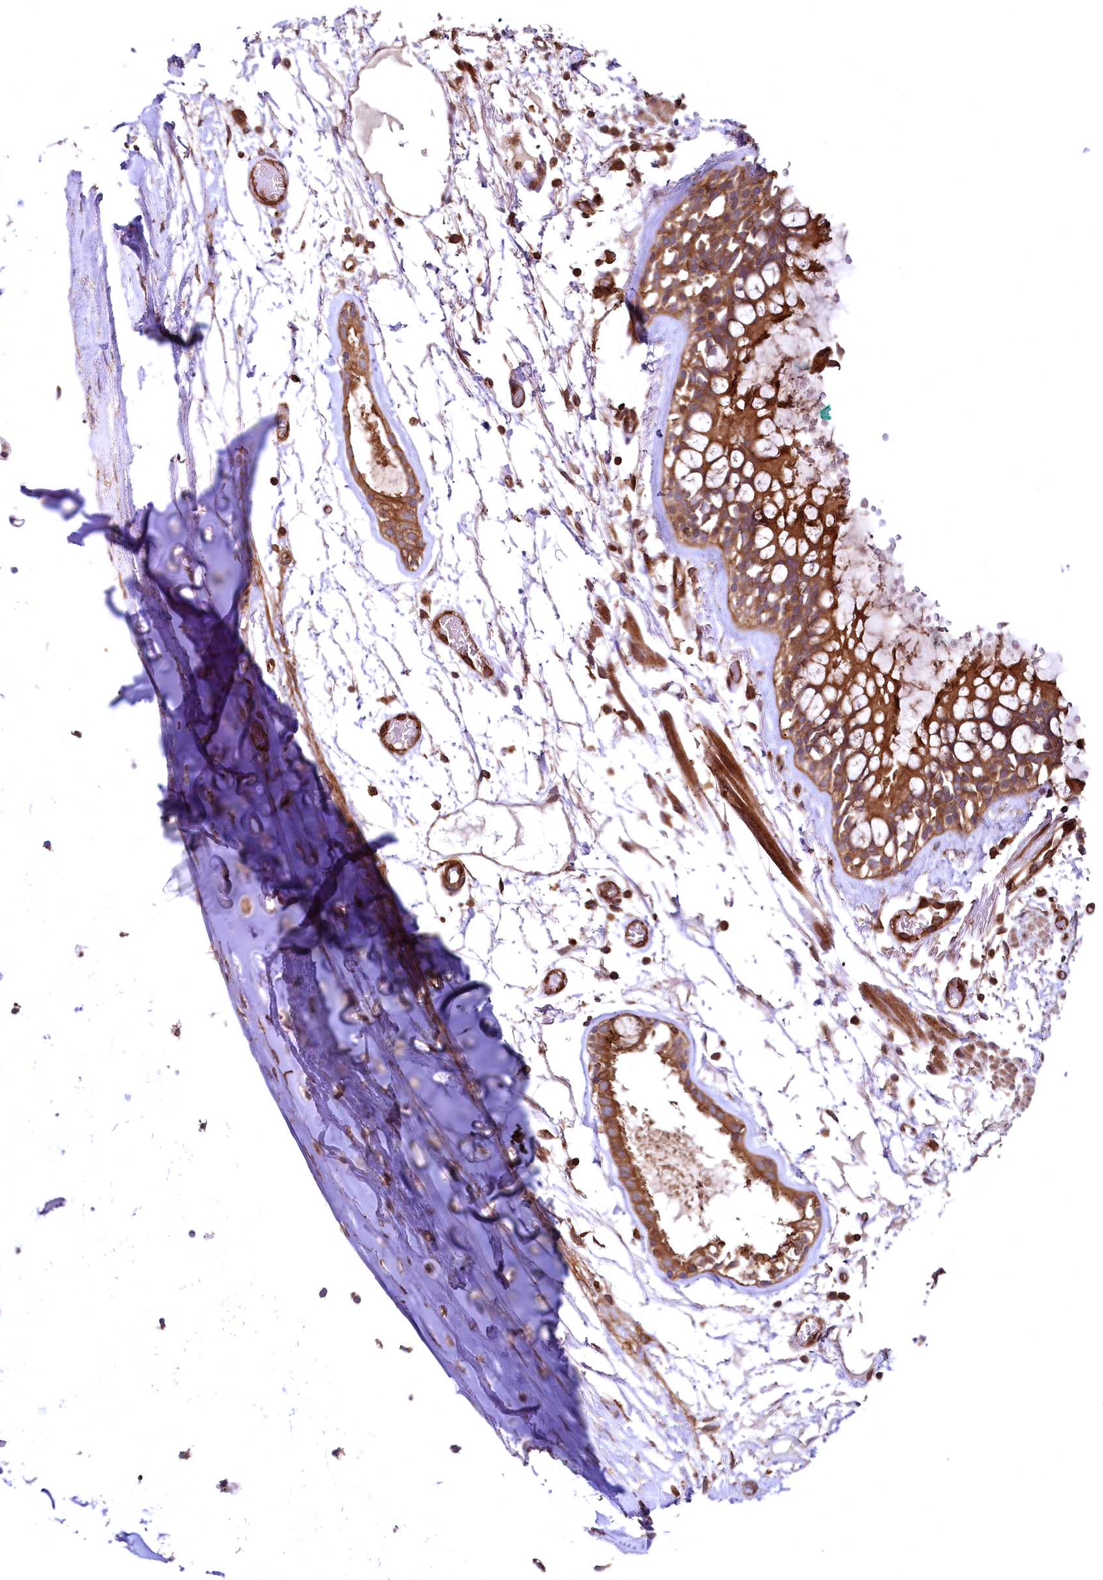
{"staining": {"intensity": "moderate", "quantity": ">75%", "location": "cytoplasmic/membranous"}, "tissue": "nasopharynx", "cell_type": "Respiratory epithelial cells", "image_type": "normal", "snomed": [{"axis": "morphology", "description": "Normal tissue, NOS"}, {"axis": "topography", "description": "Nasopharynx"}], "caption": "Human nasopharynx stained for a protein (brown) demonstrates moderate cytoplasmic/membranous positive positivity in about >75% of respiratory epithelial cells.", "gene": "SVIP", "patient": {"sex": "male", "age": 32}}